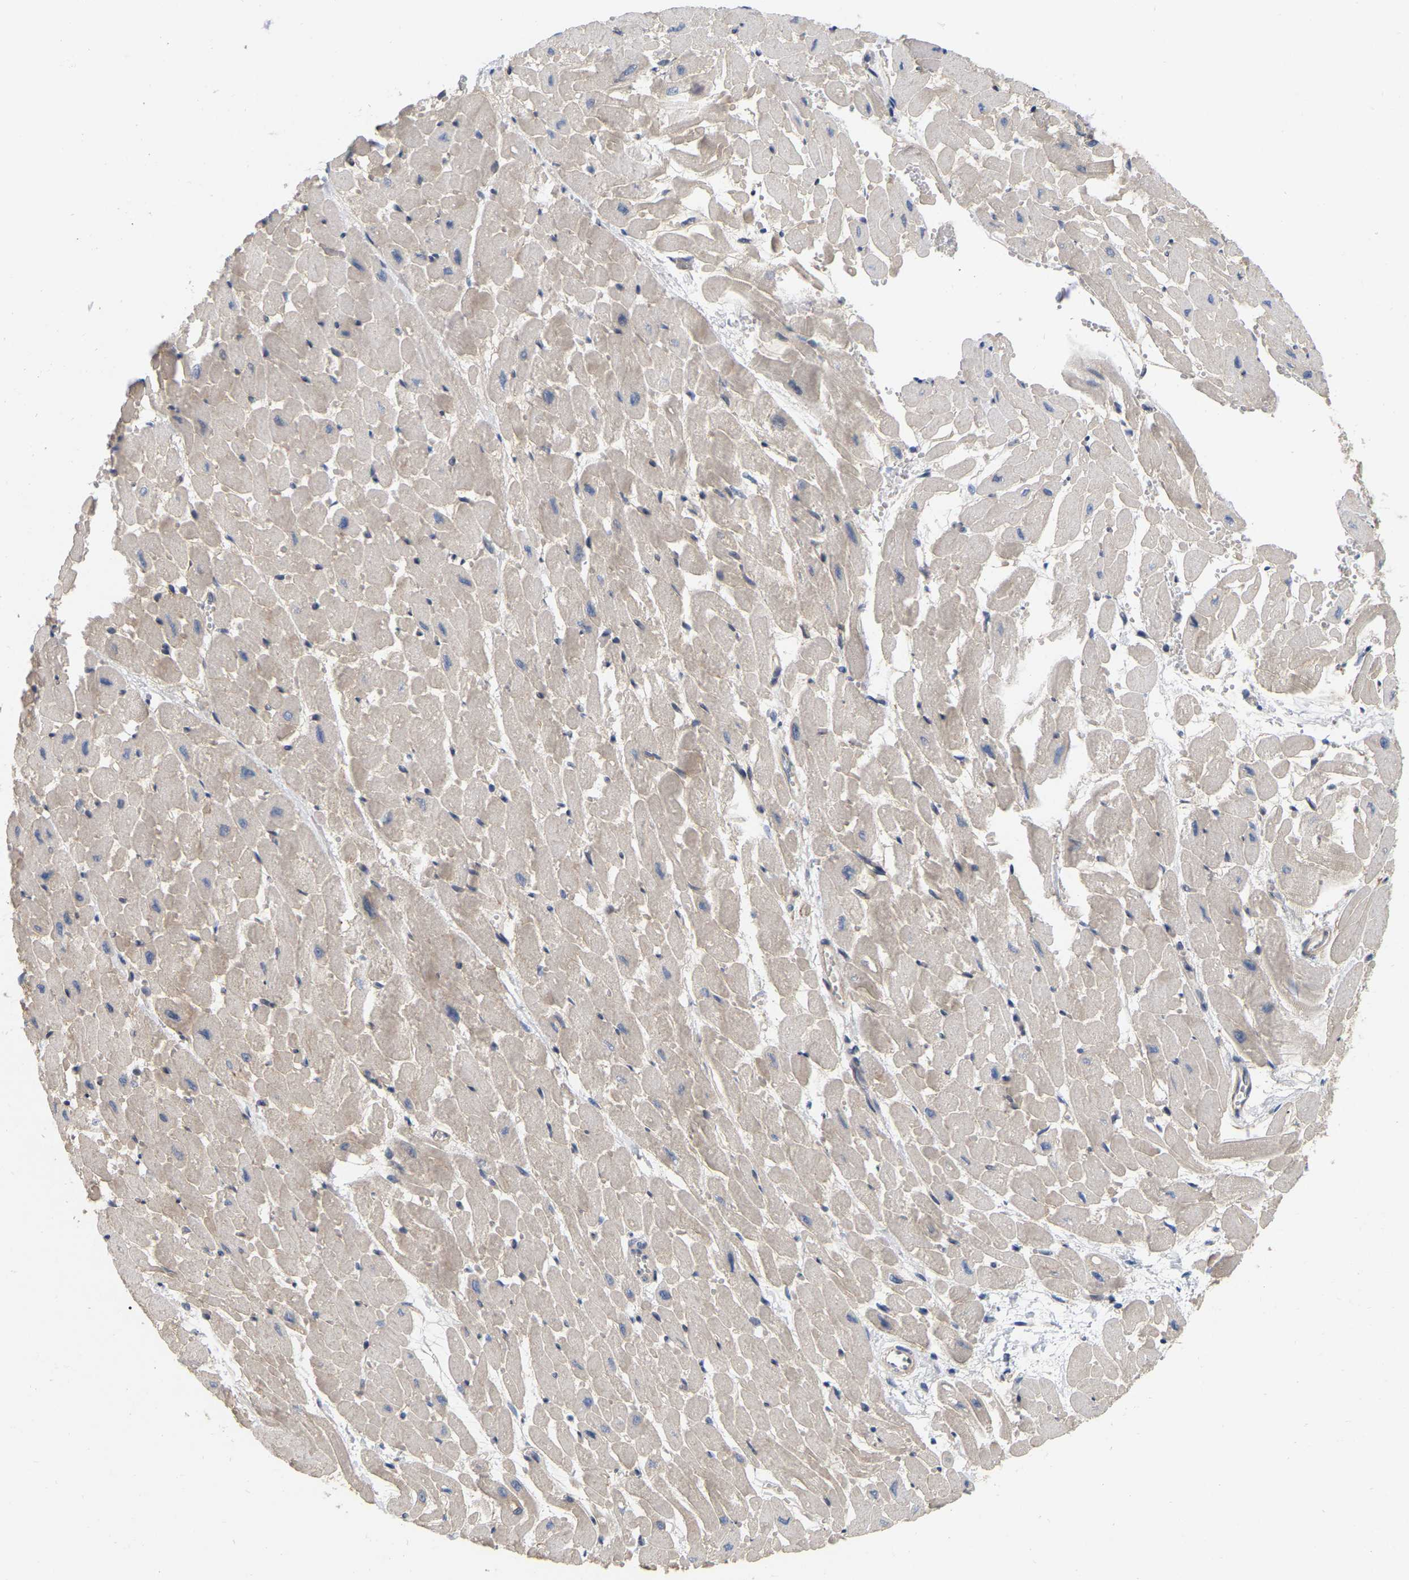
{"staining": {"intensity": "weak", "quantity": "<25%", "location": "cytoplasmic/membranous"}, "tissue": "heart muscle", "cell_type": "Cardiomyocytes", "image_type": "normal", "snomed": [{"axis": "morphology", "description": "Normal tissue, NOS"}, {"axis": "topography", "description": "Heart"}], "caption": "High power microscopy photomicrograph of an immunohistochemistry micrograph of normal heart muscle, revealing no significant staining in cardiomyocytes. (Stains: DAB IHC with hematoxylin counter stain, Microscopy: brightfield microscopy at high magnification).", "gene": "SSH1", "patient": {"sex": "male", "age": 45}}